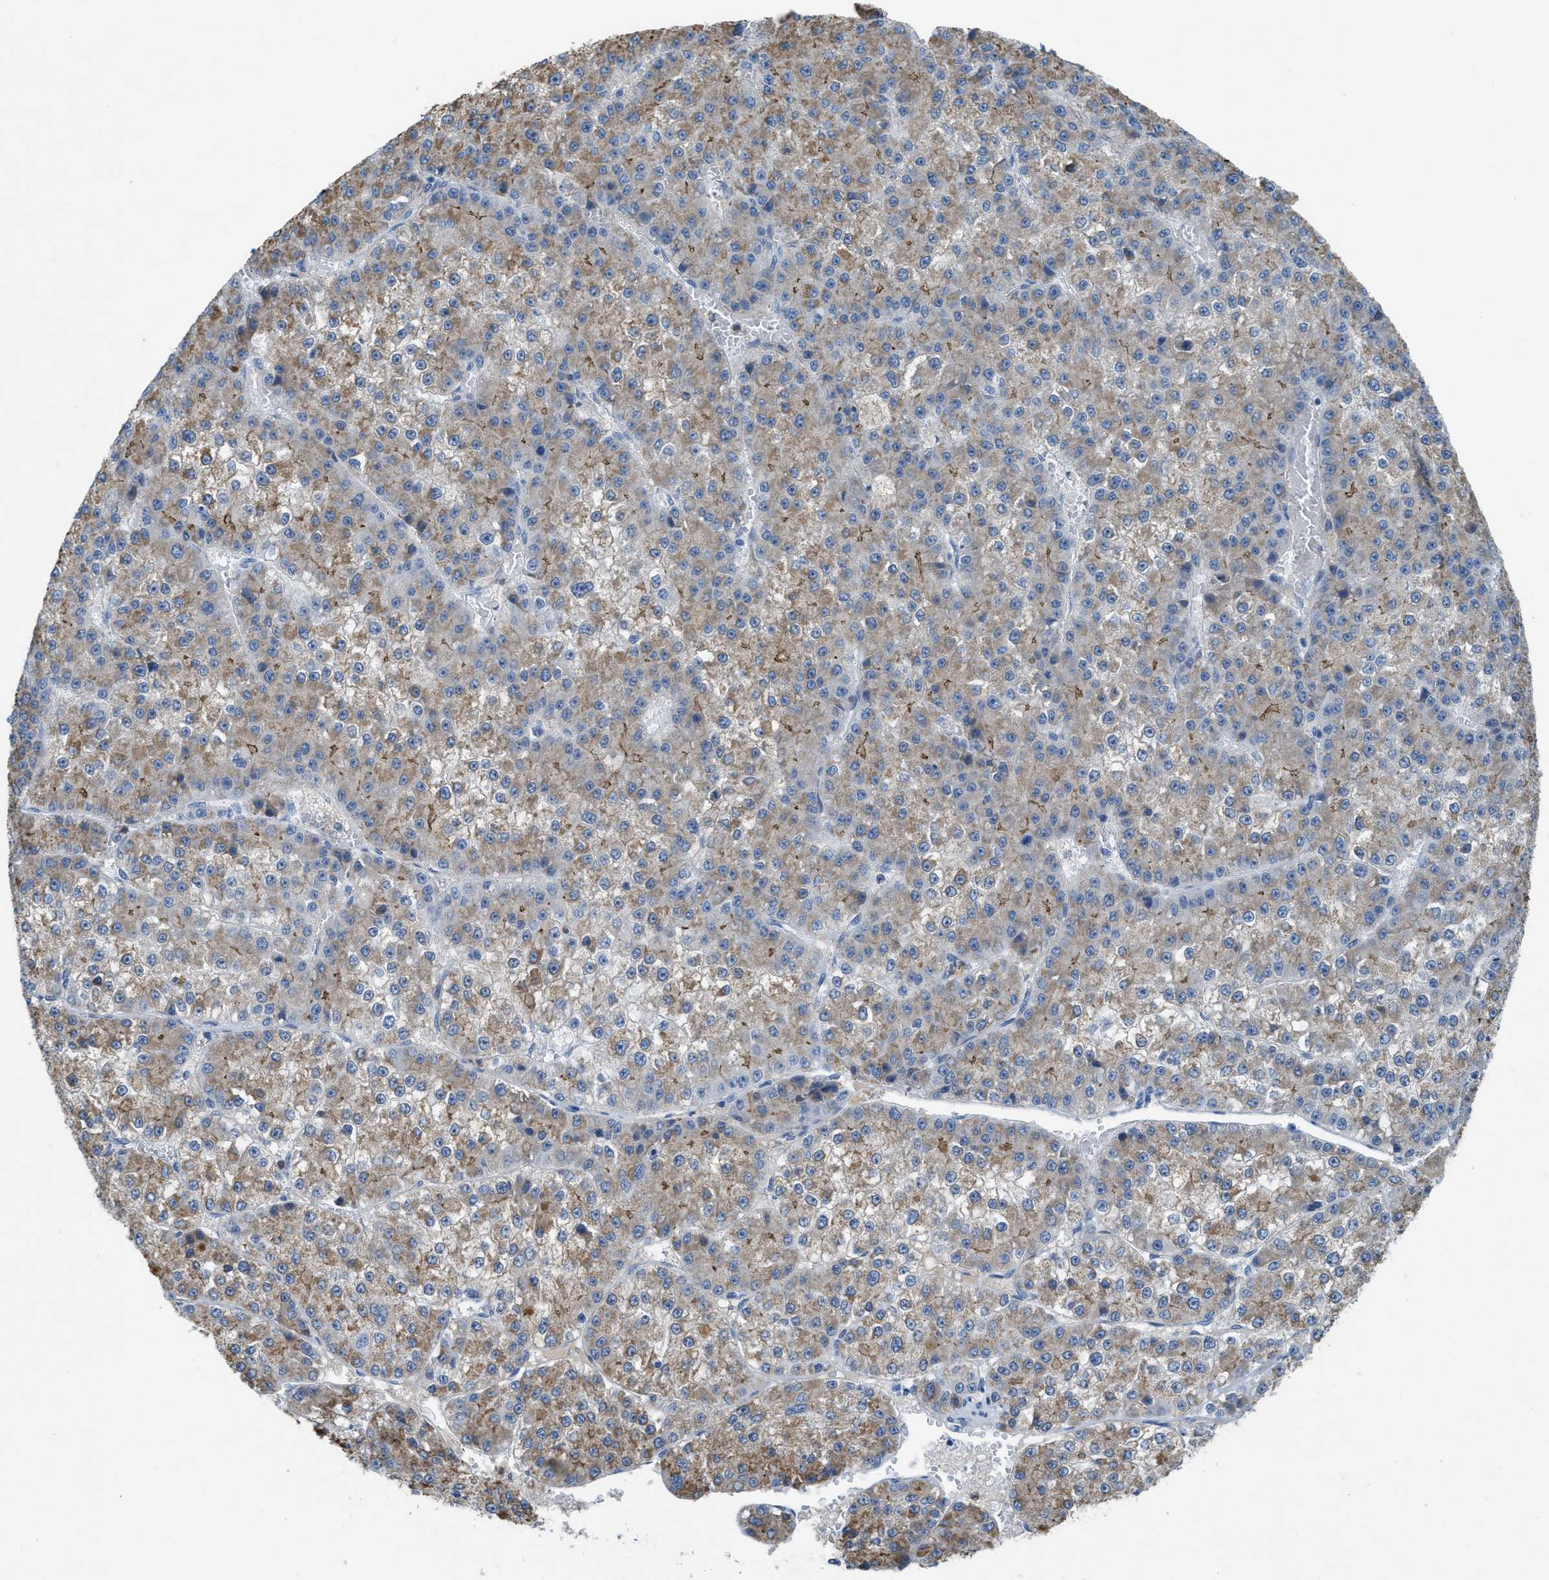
{"staining": {"intensity": "weak", "quantity": ">75%", "location": "cytoplasmic/membranous"}, "tissue": "liver cancer", "cell_type": "Tumor cells", "image_type": "cancer", "snomed": [{"axis": "morphology", "description": "Carcinoma, Hepatocellular, NOS"}, {"axis": "topography", "description": "Liver"}], "caption": "Human hepatocellular carcinoma (liver) stained with a brown dye demonstrates weak cytoplasmic/membranous positive staining in about >75% of tumor cells.", "gene": "CRB3", "patient": {"sex": "female", "age": 73}}